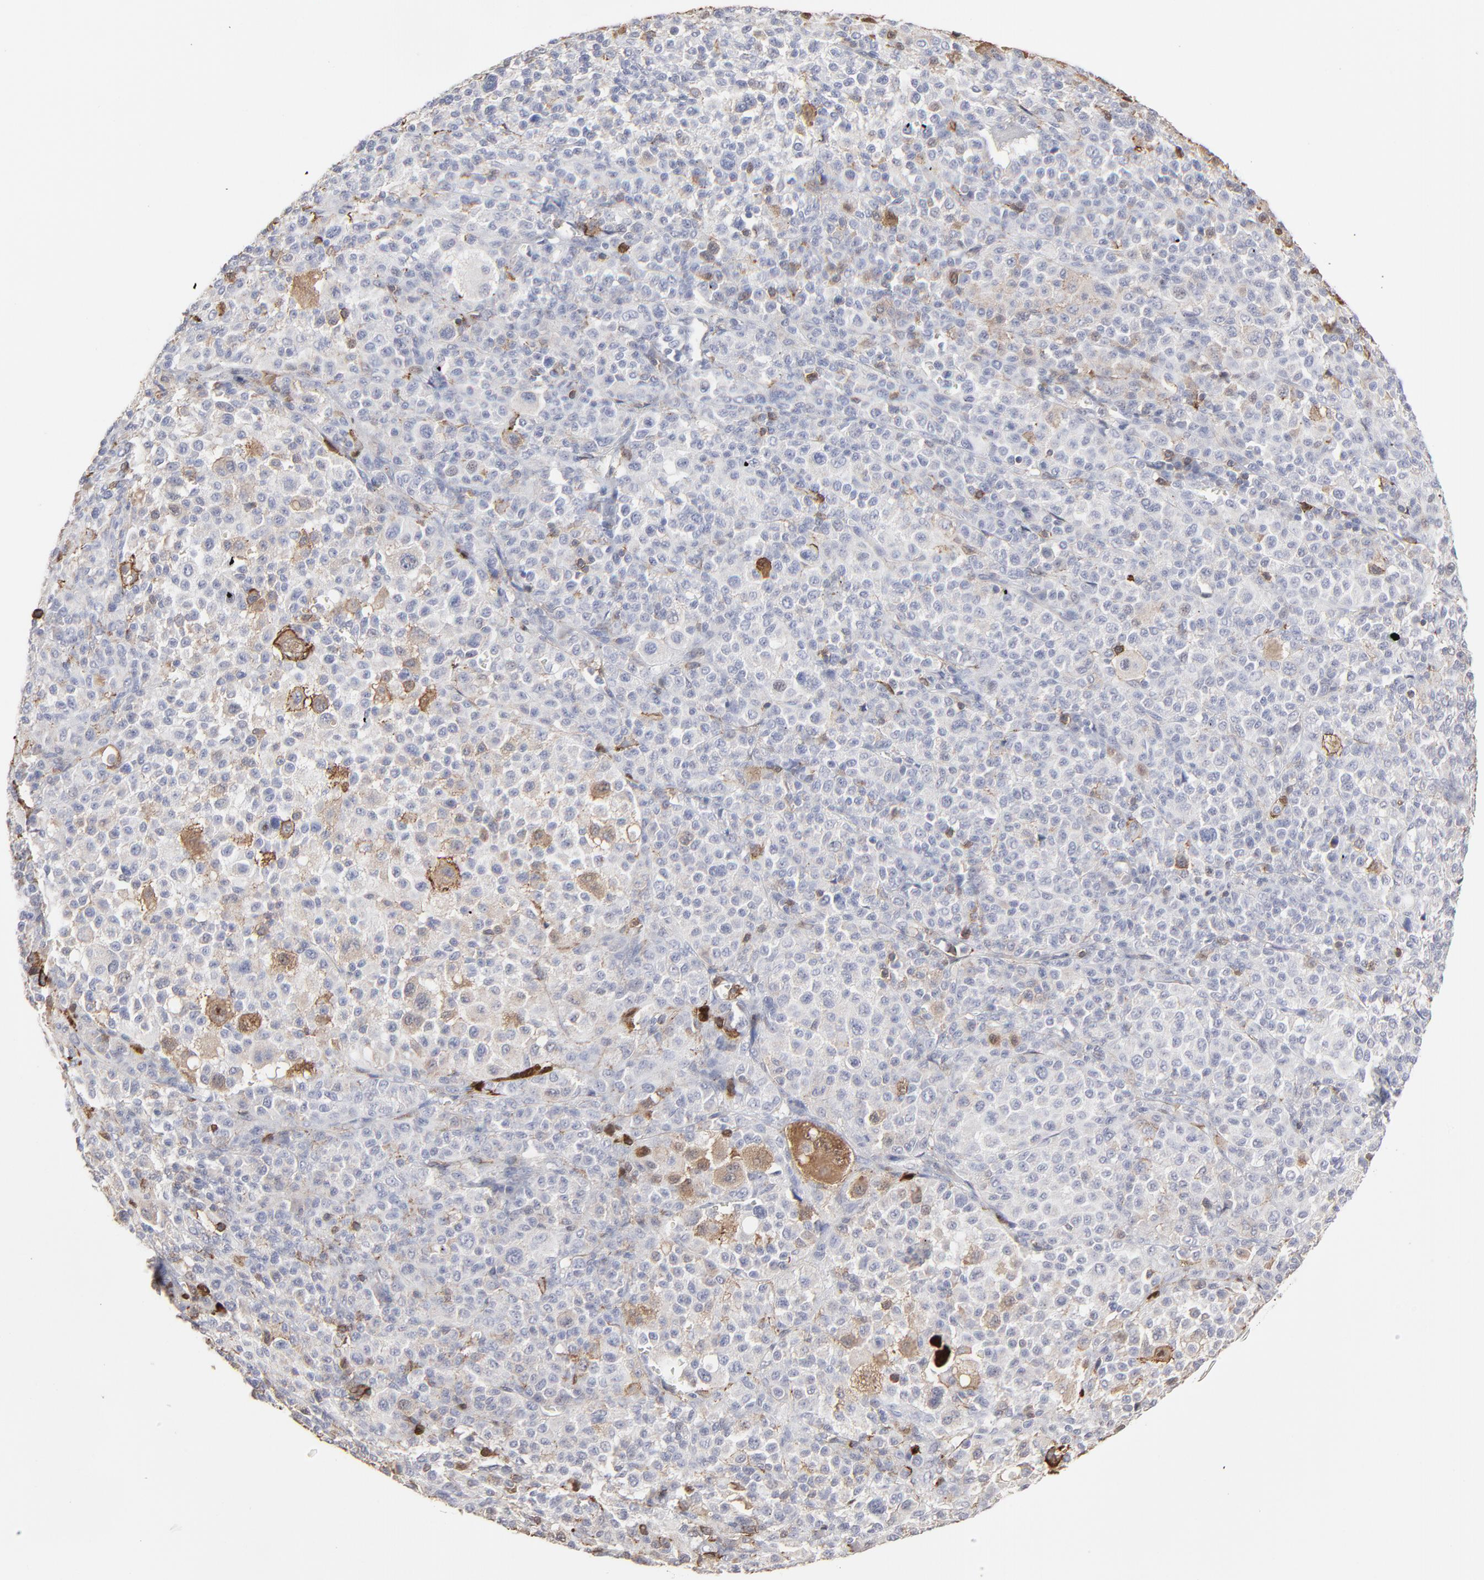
{"staining": {"intensity": "weak", "quantity": "25%-75%", "location": "cytoplasmic/membranous"}, "tissue": "melanoma", "cell_type": "Tumor cells", "image_type": "cancer", "snomed": [{"axis": "morphology", "description": "Malignant melanoma, Metastatic site"}, {"axis": "topography", "description": "Skin"}], "caption": "Malignant melanoma (metastatic site) was stained to show a protein in brown. There is low levels of weak cytoplasmic/membranous expression in about 25%-75% of tumor cells.", "gene": "SLC6A14", "patient": {"sex": "female", "age": 74}}